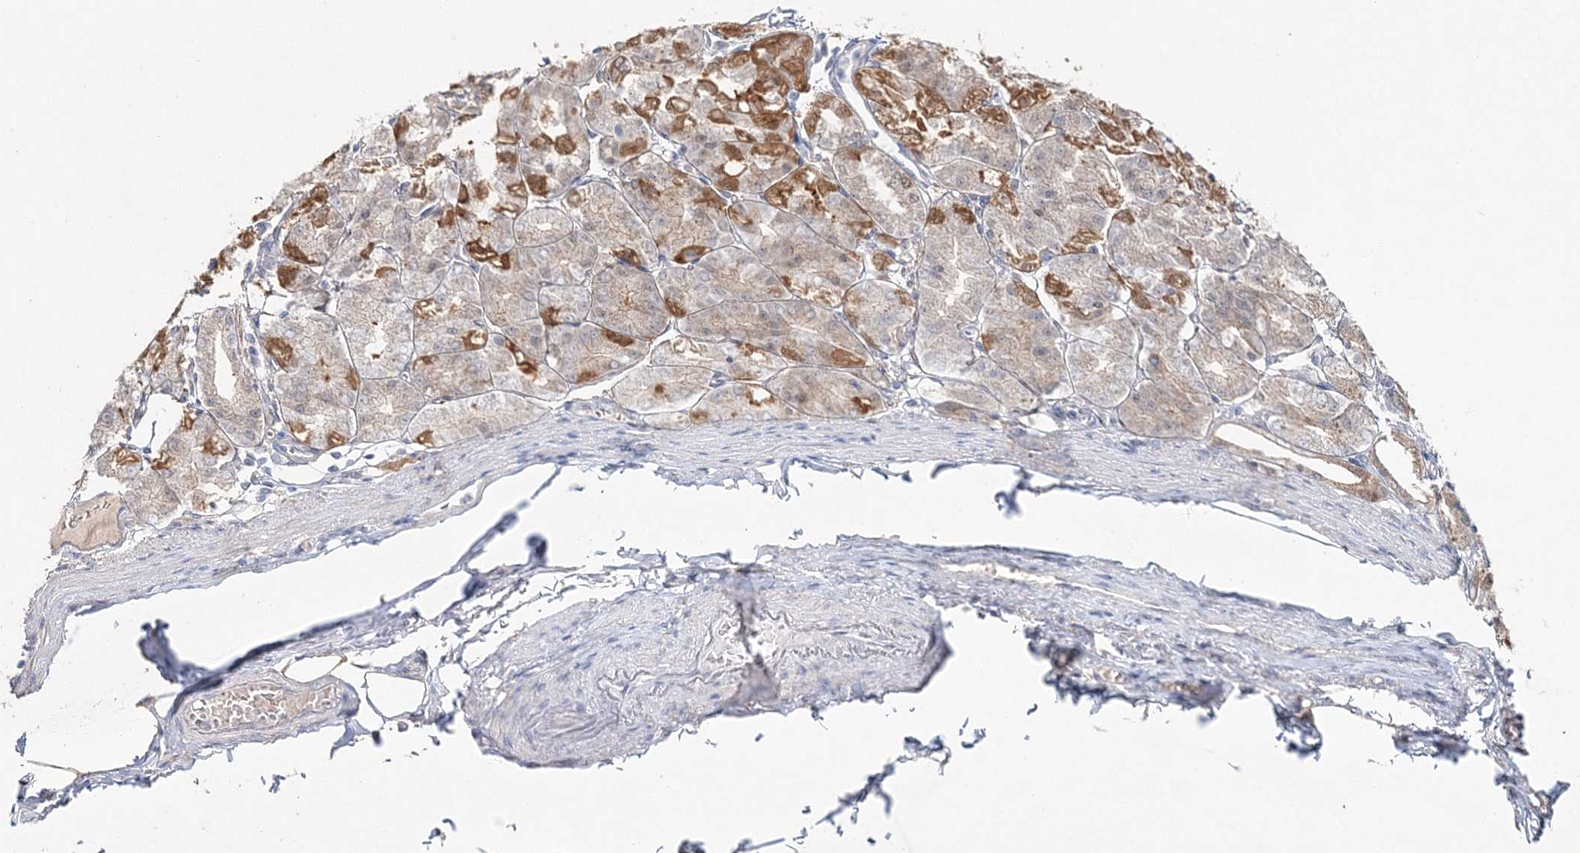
{"staining": {"intensity": "moderate", "quantity": "25%-75%", "location": "cytoplasmic/membranous,nuclear"}, "tissue": "stomach", "cell_type": "Glandular cells", "image_type": "normal", "snomed": [{"axis": "morphology", "description": "Normal tissue, NOS"}, {"axis": "topography", "description": "Stomach, lower"}], "caption": "Immunohistochemistry staining of unremarkable stomach, which shows medium levels of moderate cytoplasmic/membranous,nuclear expression in approximately 25%-75% of glandular cells indicating moderate cytoplasmic/membranous,nuclear protein expression. The staining was performed using DAB (3,3'-diaminobenzidine) (brown) for protein detection and nuclei were counterstained in hematoxylin (blue).", "gene": "MAT2B", "patient": {"sex": "male", "age": 71}}